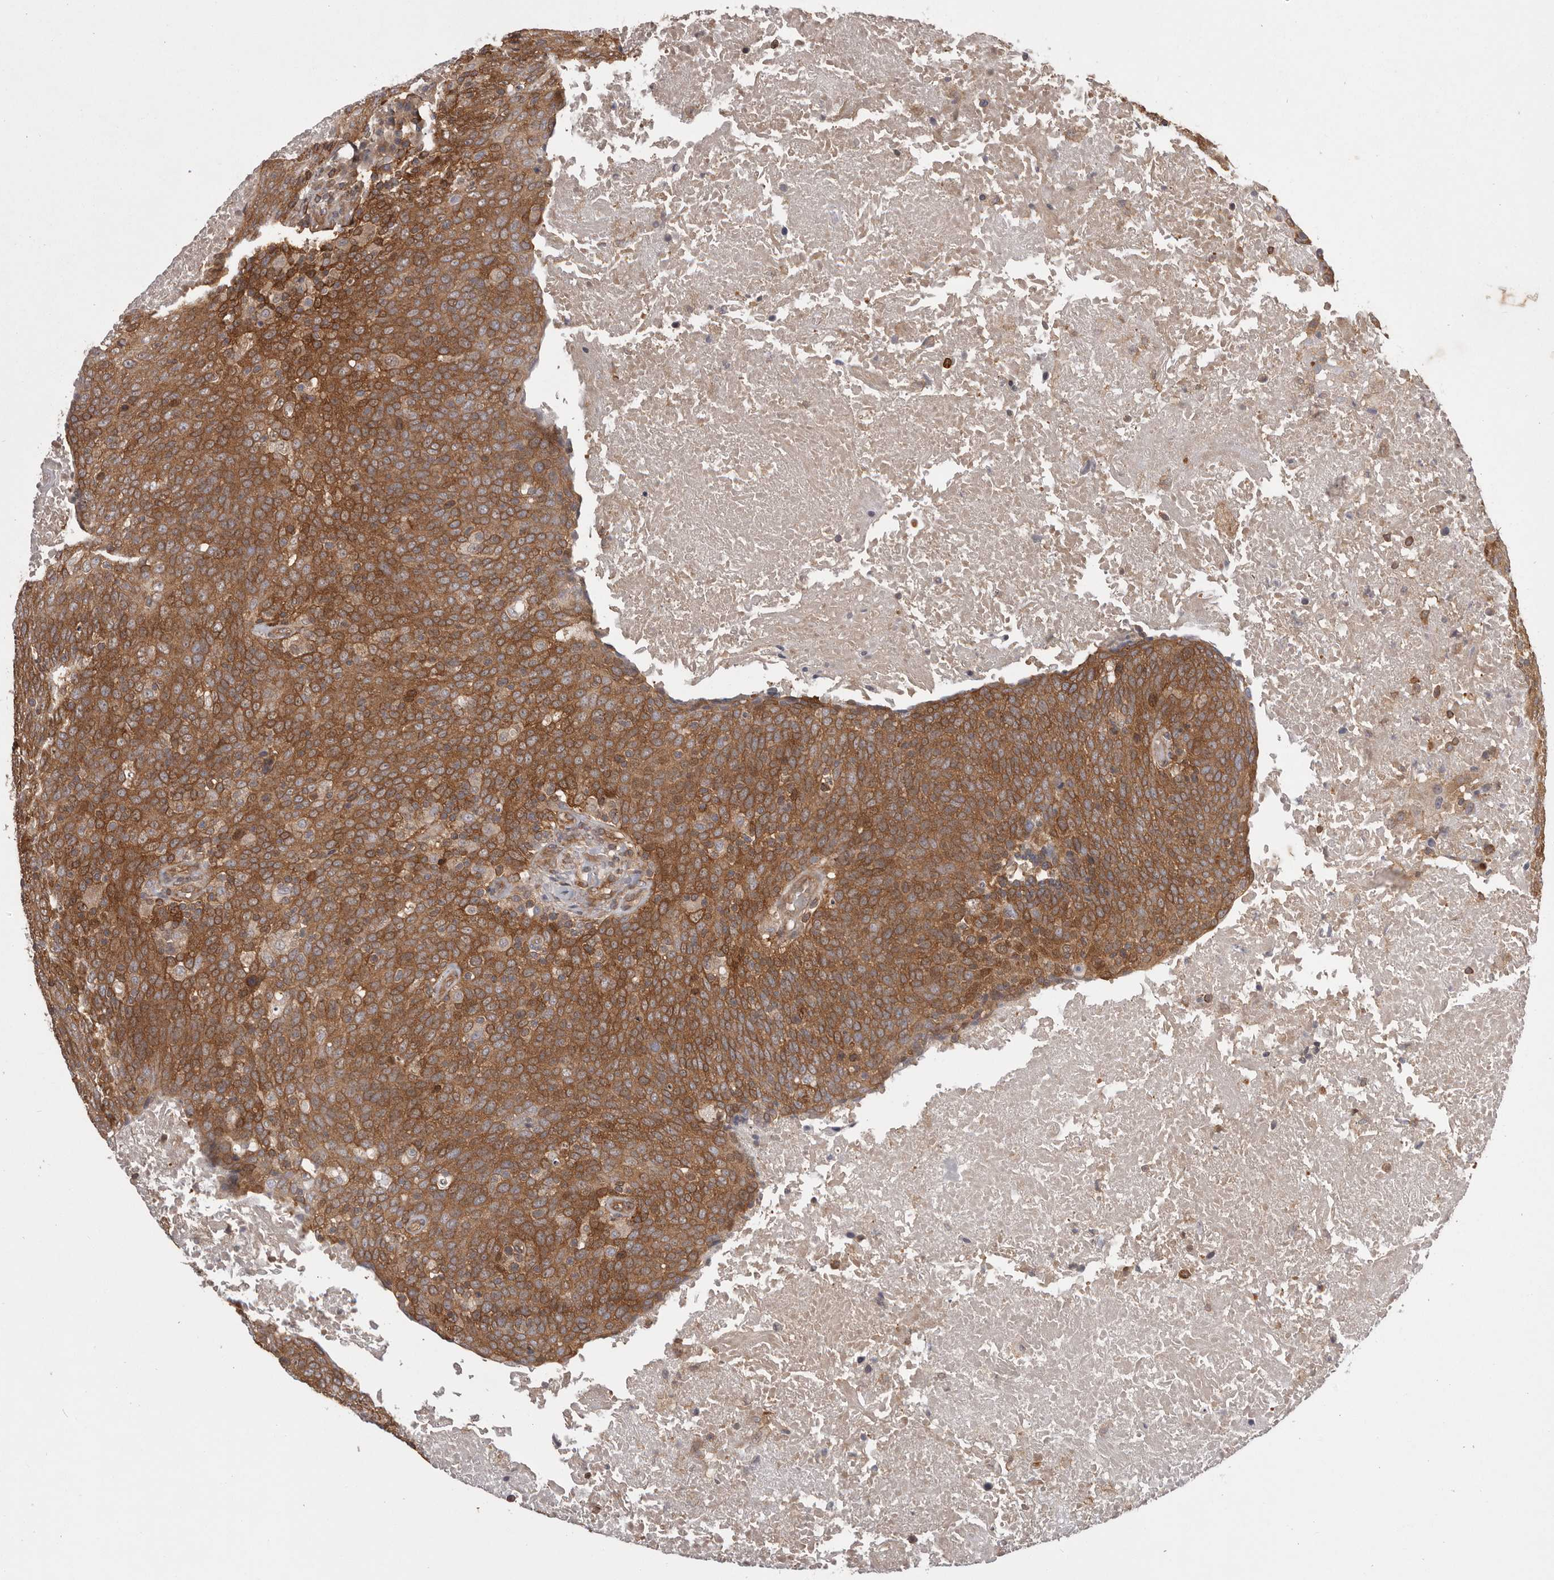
{"staining": {"intensity": "strong", "quantity": ">75%", "location": "cytoplasmic/membranous"}, "tissue": "head and neck cancer", "cell_type": "Tumor cells", "image_type": "cancer", "snomed": [{"axis": "morphology", "description": "Squamous cell carcinoma, NOS"}, {"axis": "morphology", "description": "Squamous cell carcinoma, metastatic, NOS"}, {"axis": "topography", "description": "Lymph node"}, {"axis": "topography", "description": "Head-Neck"}], "caption": "About >75% of tumor cells in human head and neck squamous cell carcinoma show strong cytoplasmic/membranous protein staining as visualized by brown immunohistochemical staining.", "gene": "NFKBIA", "patient": {"sex": "male", "age": 62}}